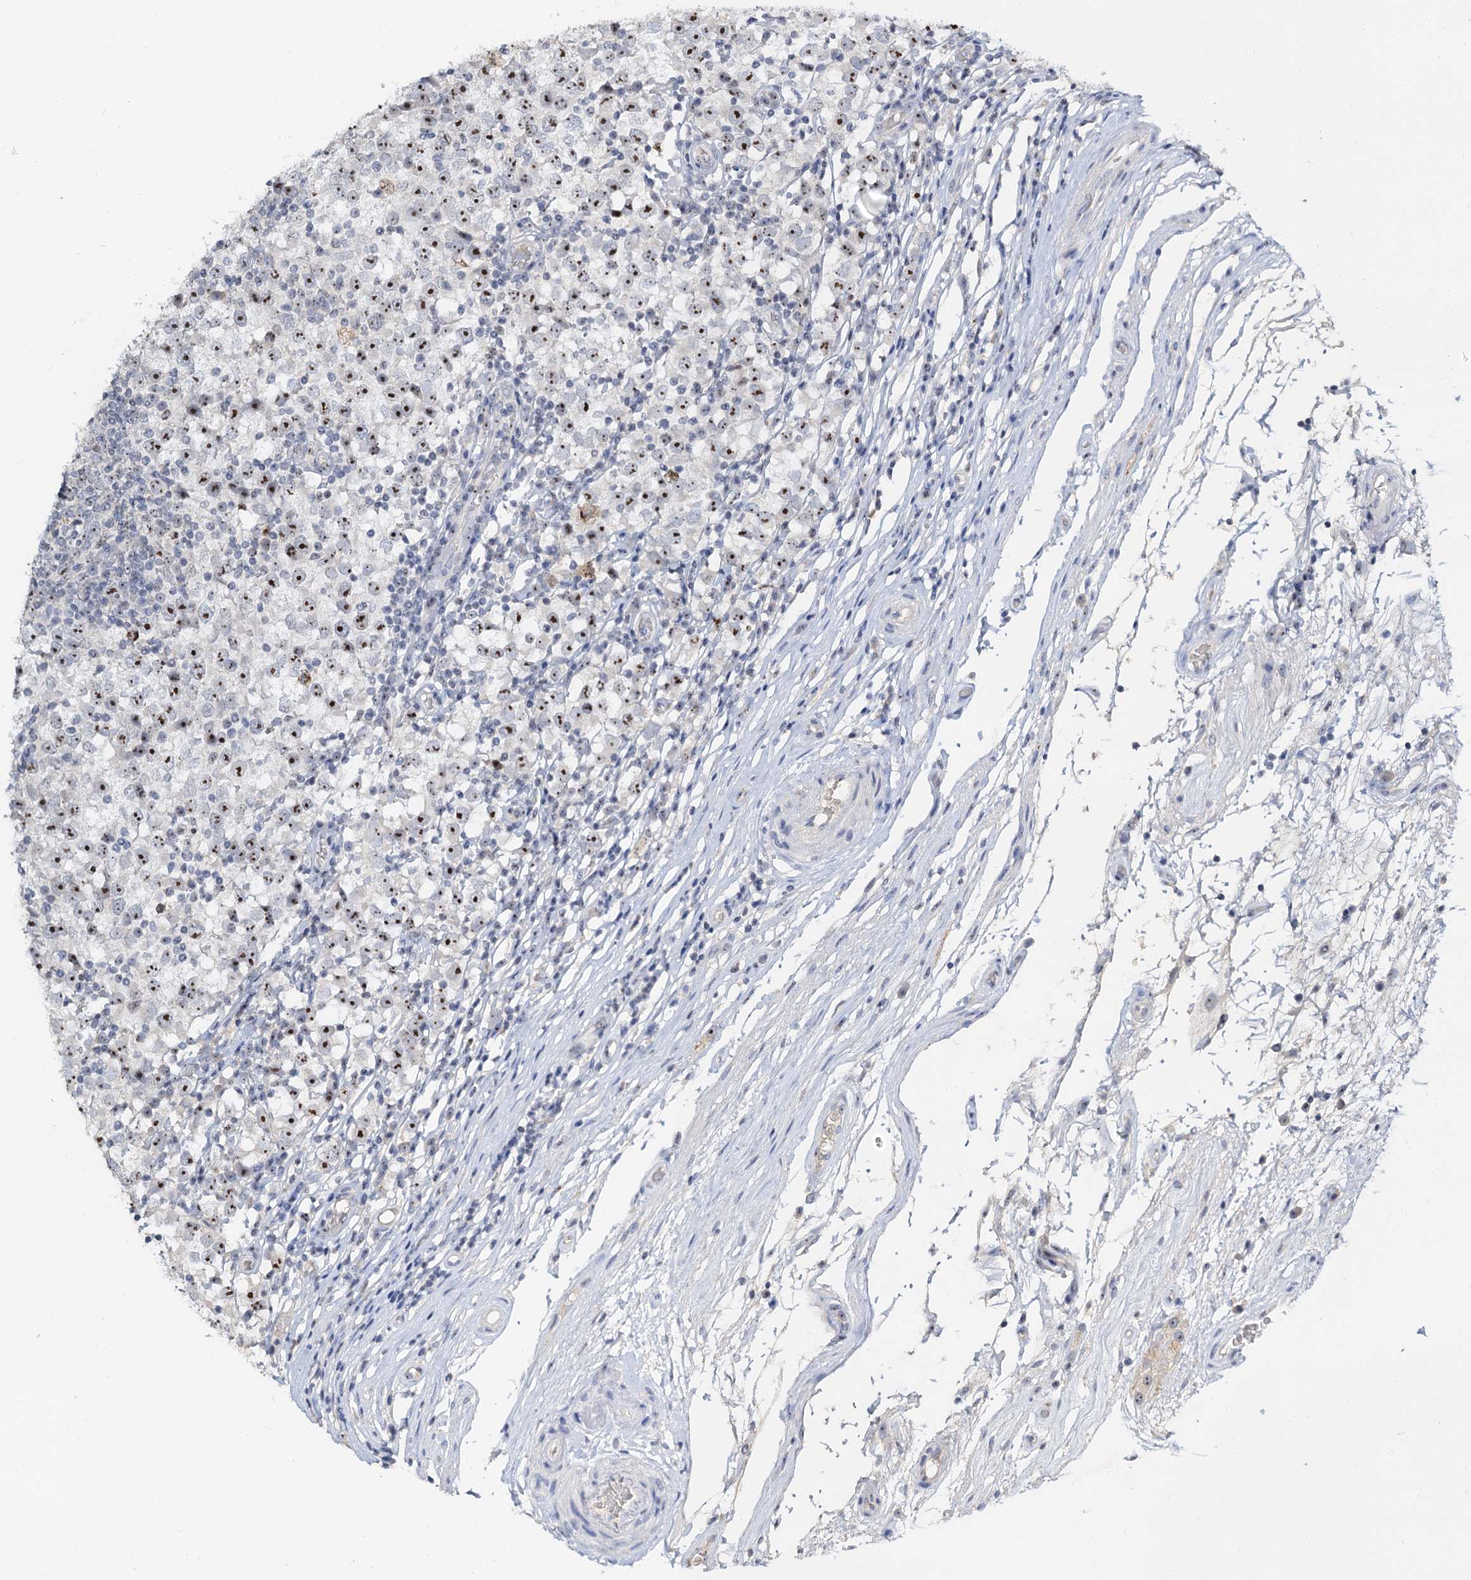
{"staining": {"intensity": "strong", "quantity": ">75%", "location": "nuclear"}, "tissue": "testis cancer", "cell_type": "Tumor cells", "image_type": "cancer", "snomed": [{"axis": "morphology", "description": "Seminoma, NOS"}, {"axis": "topography", "description": "Testis"}], "caption": "Human testis seminoma stained for a protein (brown) shows strong nuclear positive staining in about >75% of tumor cells.", "gene": "NOP2", "patient": {"sex": "male", "age": 65}}